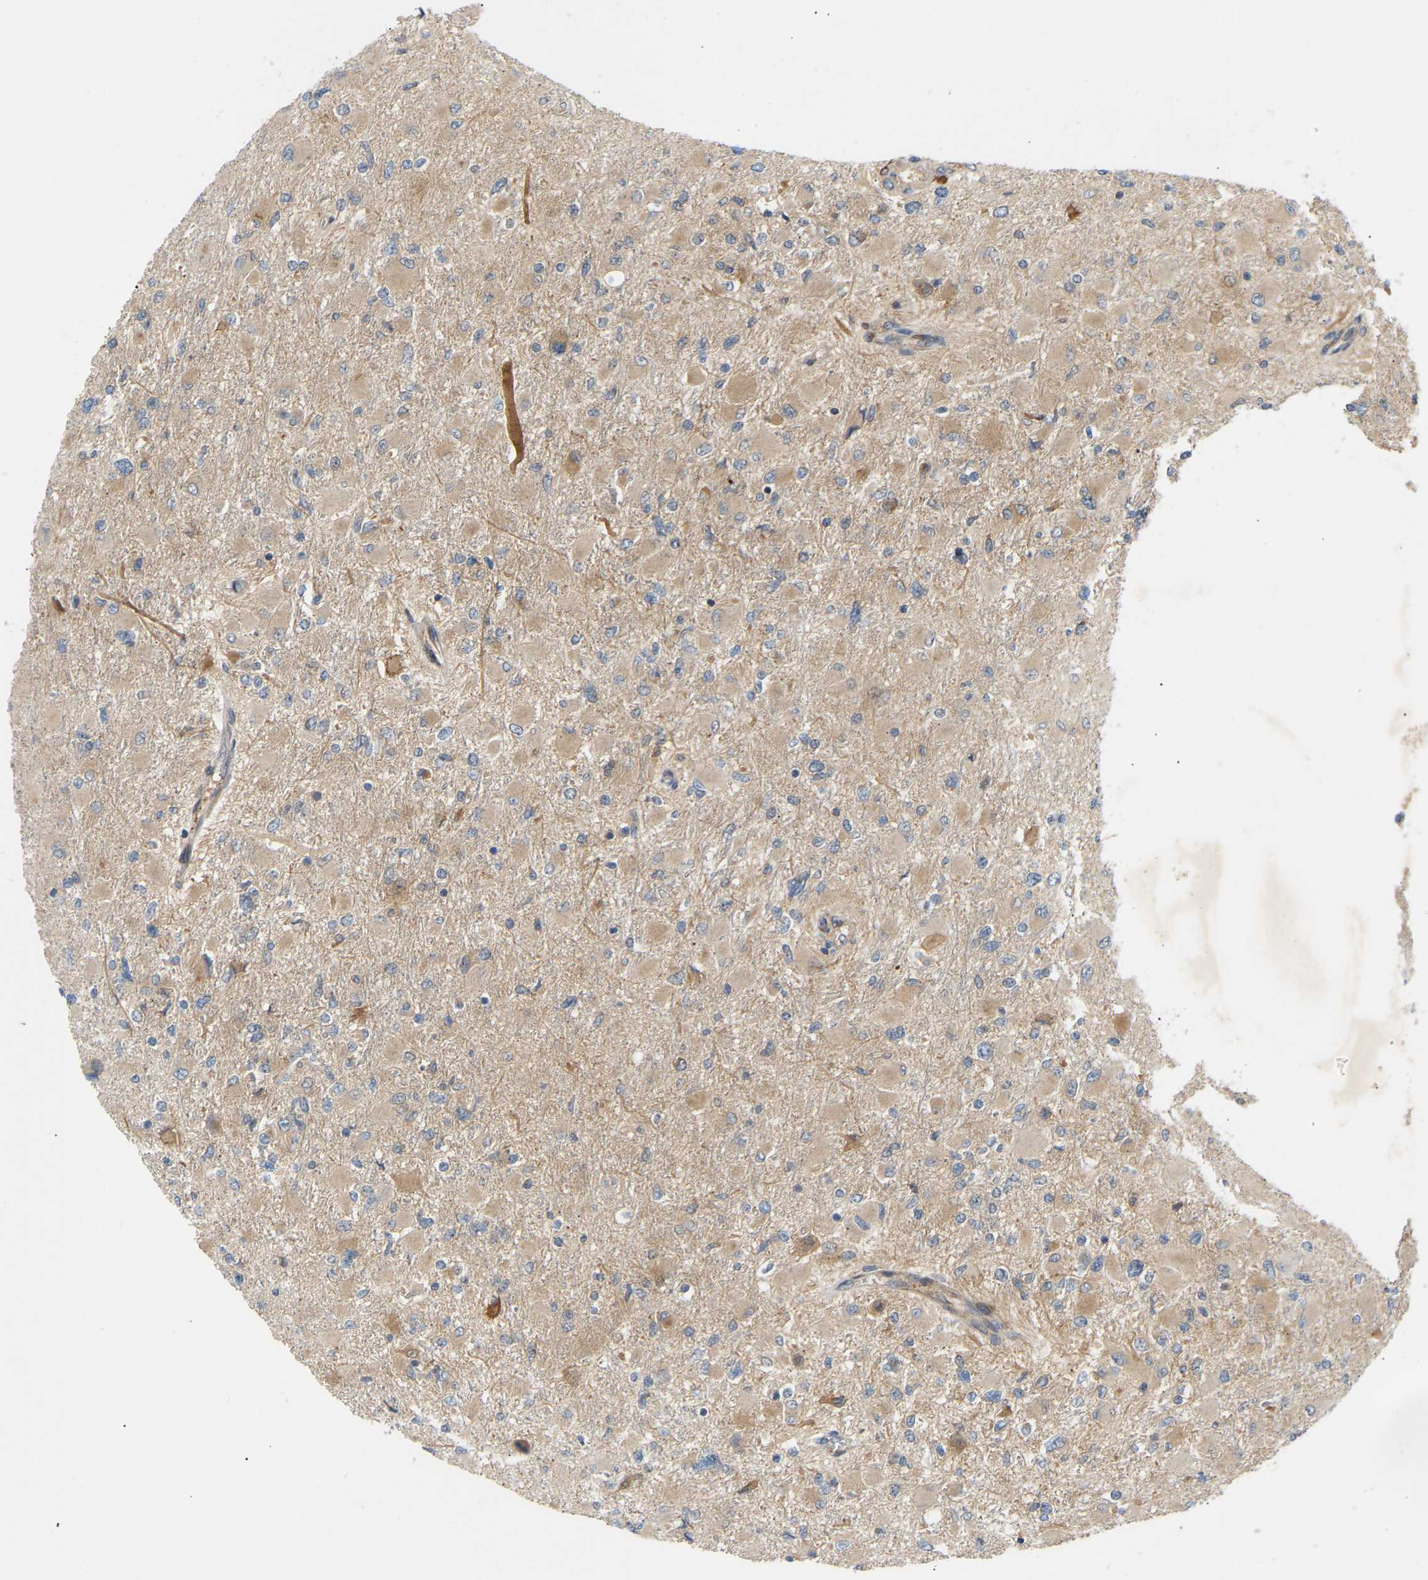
{"staining": {"intensity": "weak", "quantity": "<25%", "location": "cytoplasmic/membranous"}, "tissue": "glioma", "cell_type": "Tumor cells", "image_type": "cancer", "snomed": [{"axis": "morphology", "description": "Glioma, malignant, High grade"}, {"axis": "topography", "description": "Cerebral cortex"}], "caption": "This histopathology image is of malignant high-grade glioma stained with immunohistochemistry (IHC) to label a protein in brown with the nuclei are counter-stained blue. There is no staining in tumor cells.", "gene": "PTCD1", "patient": {"sex": "female", "age": 36}}